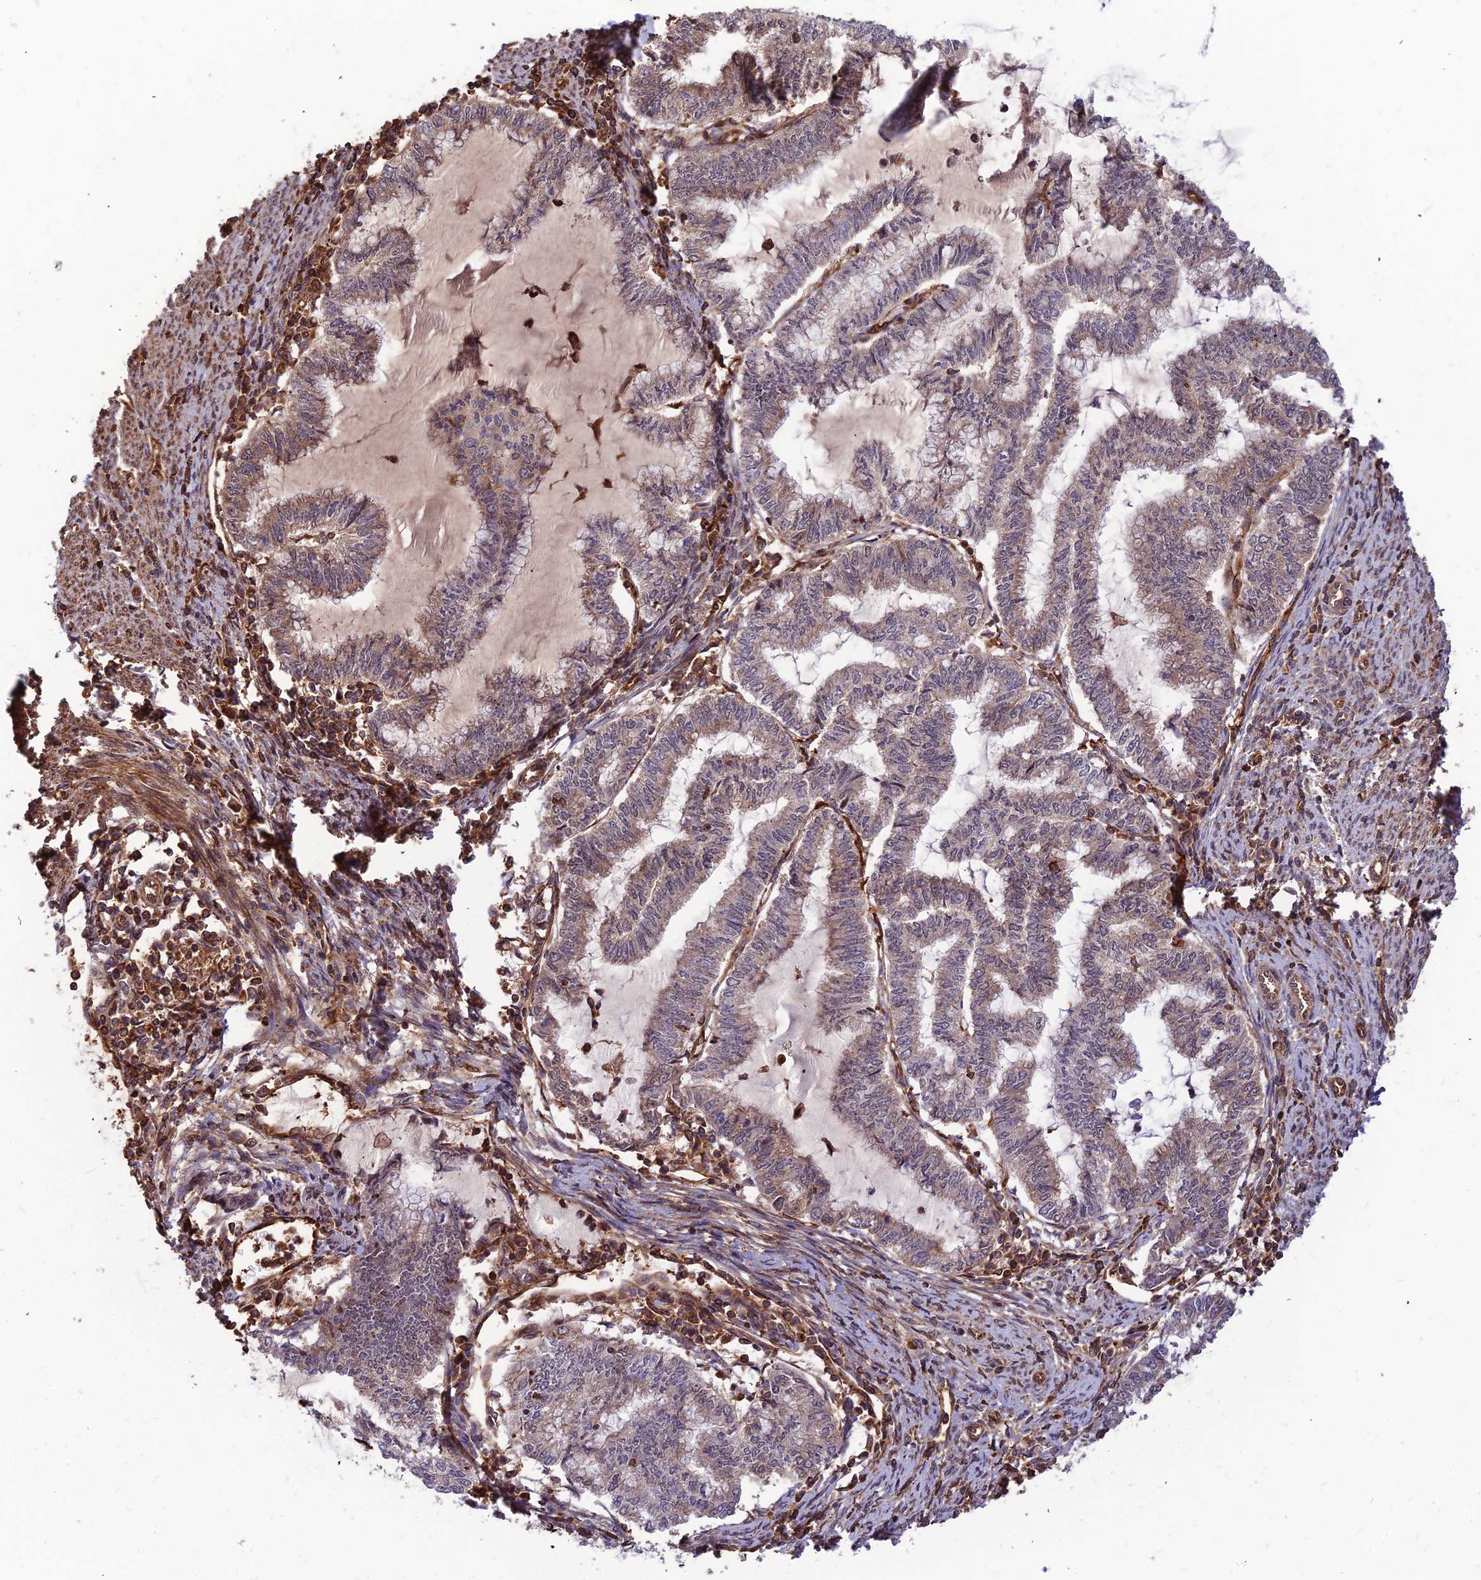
{"staining": {"intensity": "weak", "quantity": "25%-75%", "location": "cytoplasmic/membranous"}, "tissue": "endometrial cancer", "cell_type": "Tumor cells", "image_type": "cancer", "snomed": [{"axis": "morphology", "description": "Adenocarcinoma, NOS"}, {"axis": "topography", "description": "Endometrium"}], "caption": "Immunohistochemical staining of human endometrial cancer shows low levels of weak cytoplasmic/membranous staining in approximately 25%-75% of tumor cells.", "gene": "ZNF467", "patient": {"sex": "female", "age": 79}}